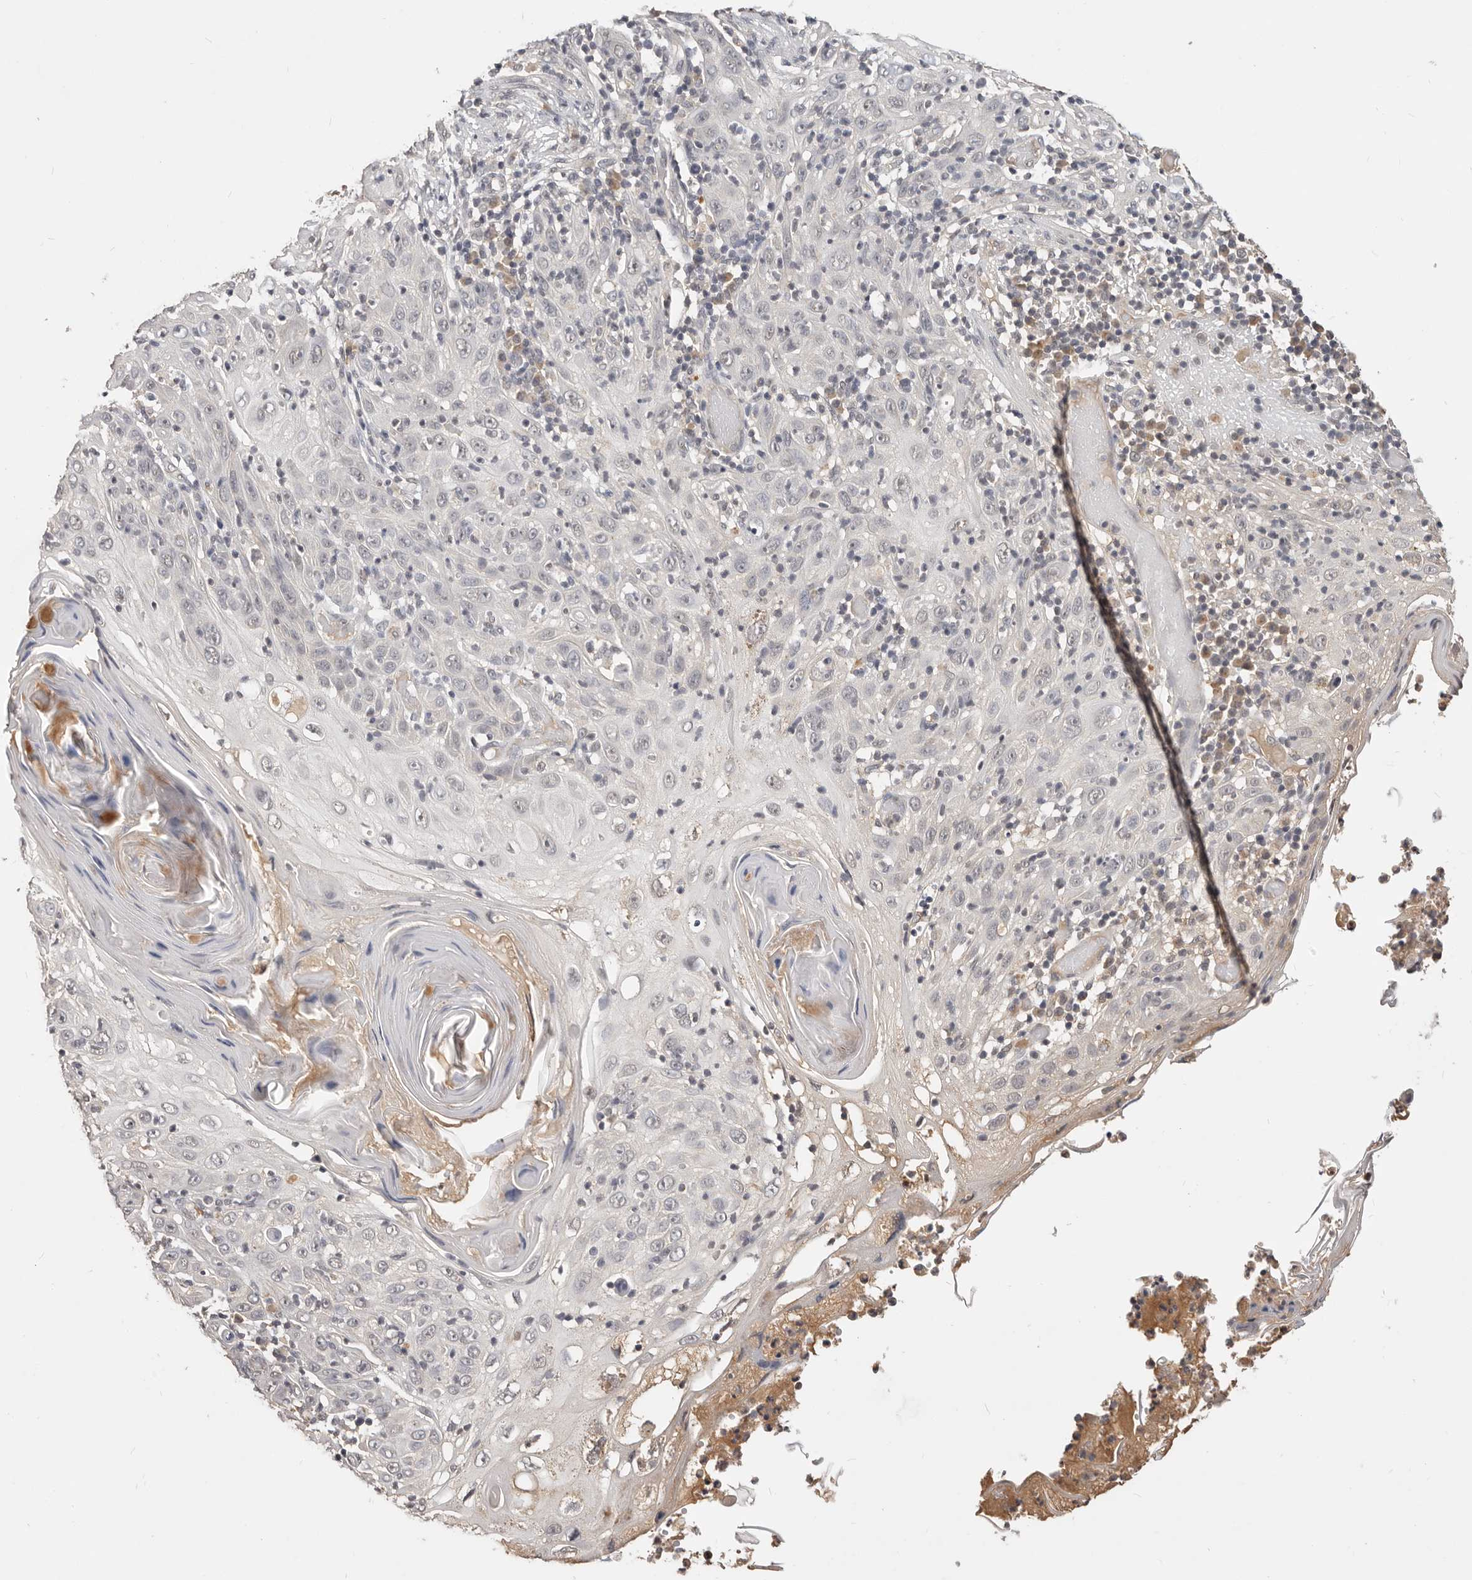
{"staining": {"intensity": "negative", "quantity": "none", "location": "none"}, "tissue": "skin cancer", "cell_type": "Tumor cells", "image_type": "cancer", "snomed": [{"axis": "morphology", "description": "Squamous cell carcinoma, NOS"}, {"axis": "topography", "description": "Skin"}], "caption": "Protein analysis of squamous cell carcinoma (skin) demonstrates no significant expression in tumor cells.", "gene": "TSPAN13", "patient": {"sex": "female", "age": 88}}